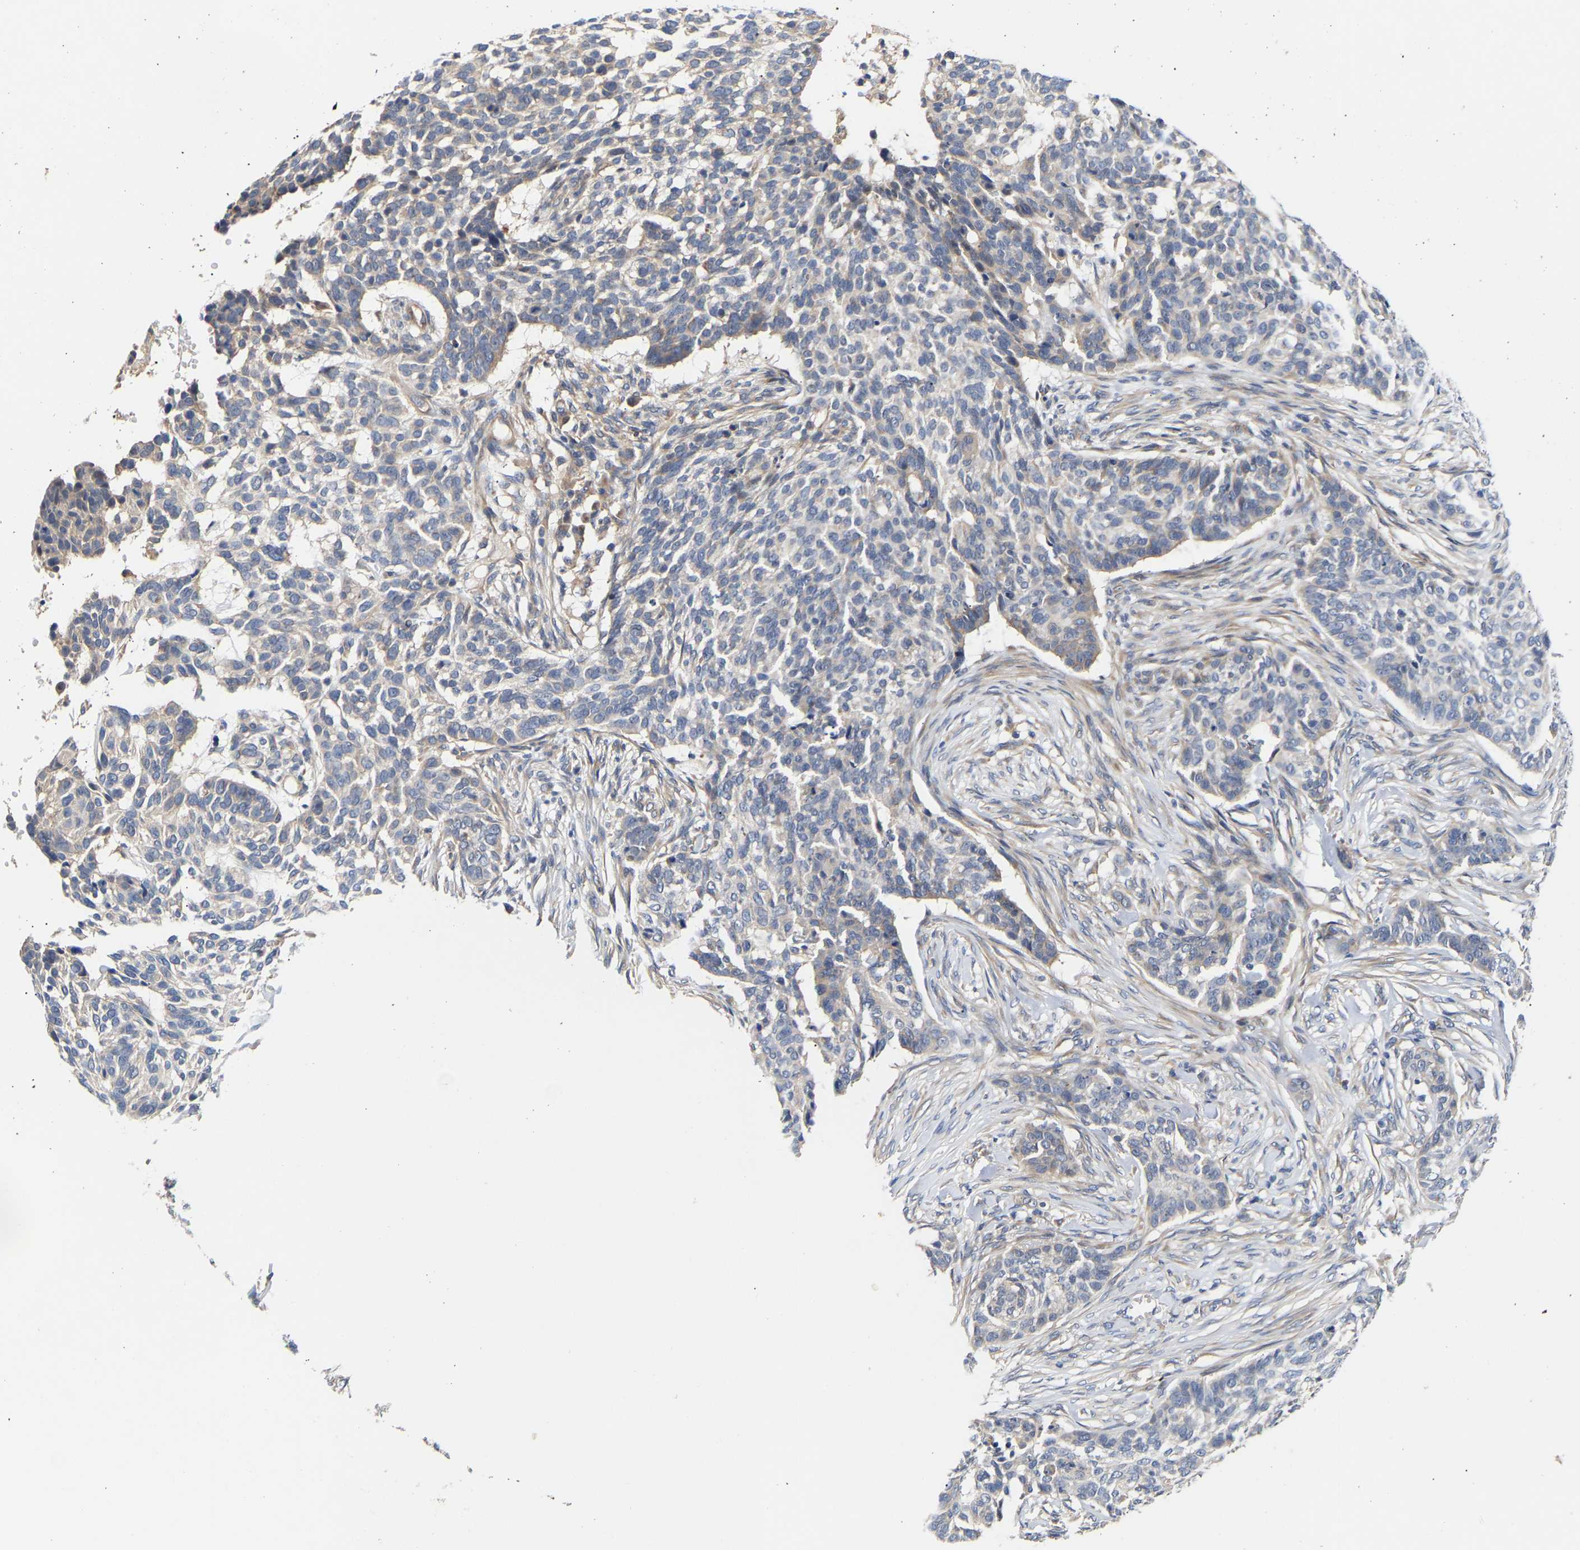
{"staining": {"intensity": "weak", "quantity": "<25%", "location": "cytoplasmic/membranous"}, "tissue": "skin cancer", "cell_type": "Tumor cells", "image_type": "cancer", "snomed": [{"axis": "morphology", "description": "Basal cell carcinoma"}, {"axis": "topography", "description": "Skin"}], "caption": "Human skin cancer (basal cell carcinoma) stained for a protein using IHC reveals no expression in tumor cells.", "gene": "KASH5", "patient": {"sex": "male", "age": 85}}